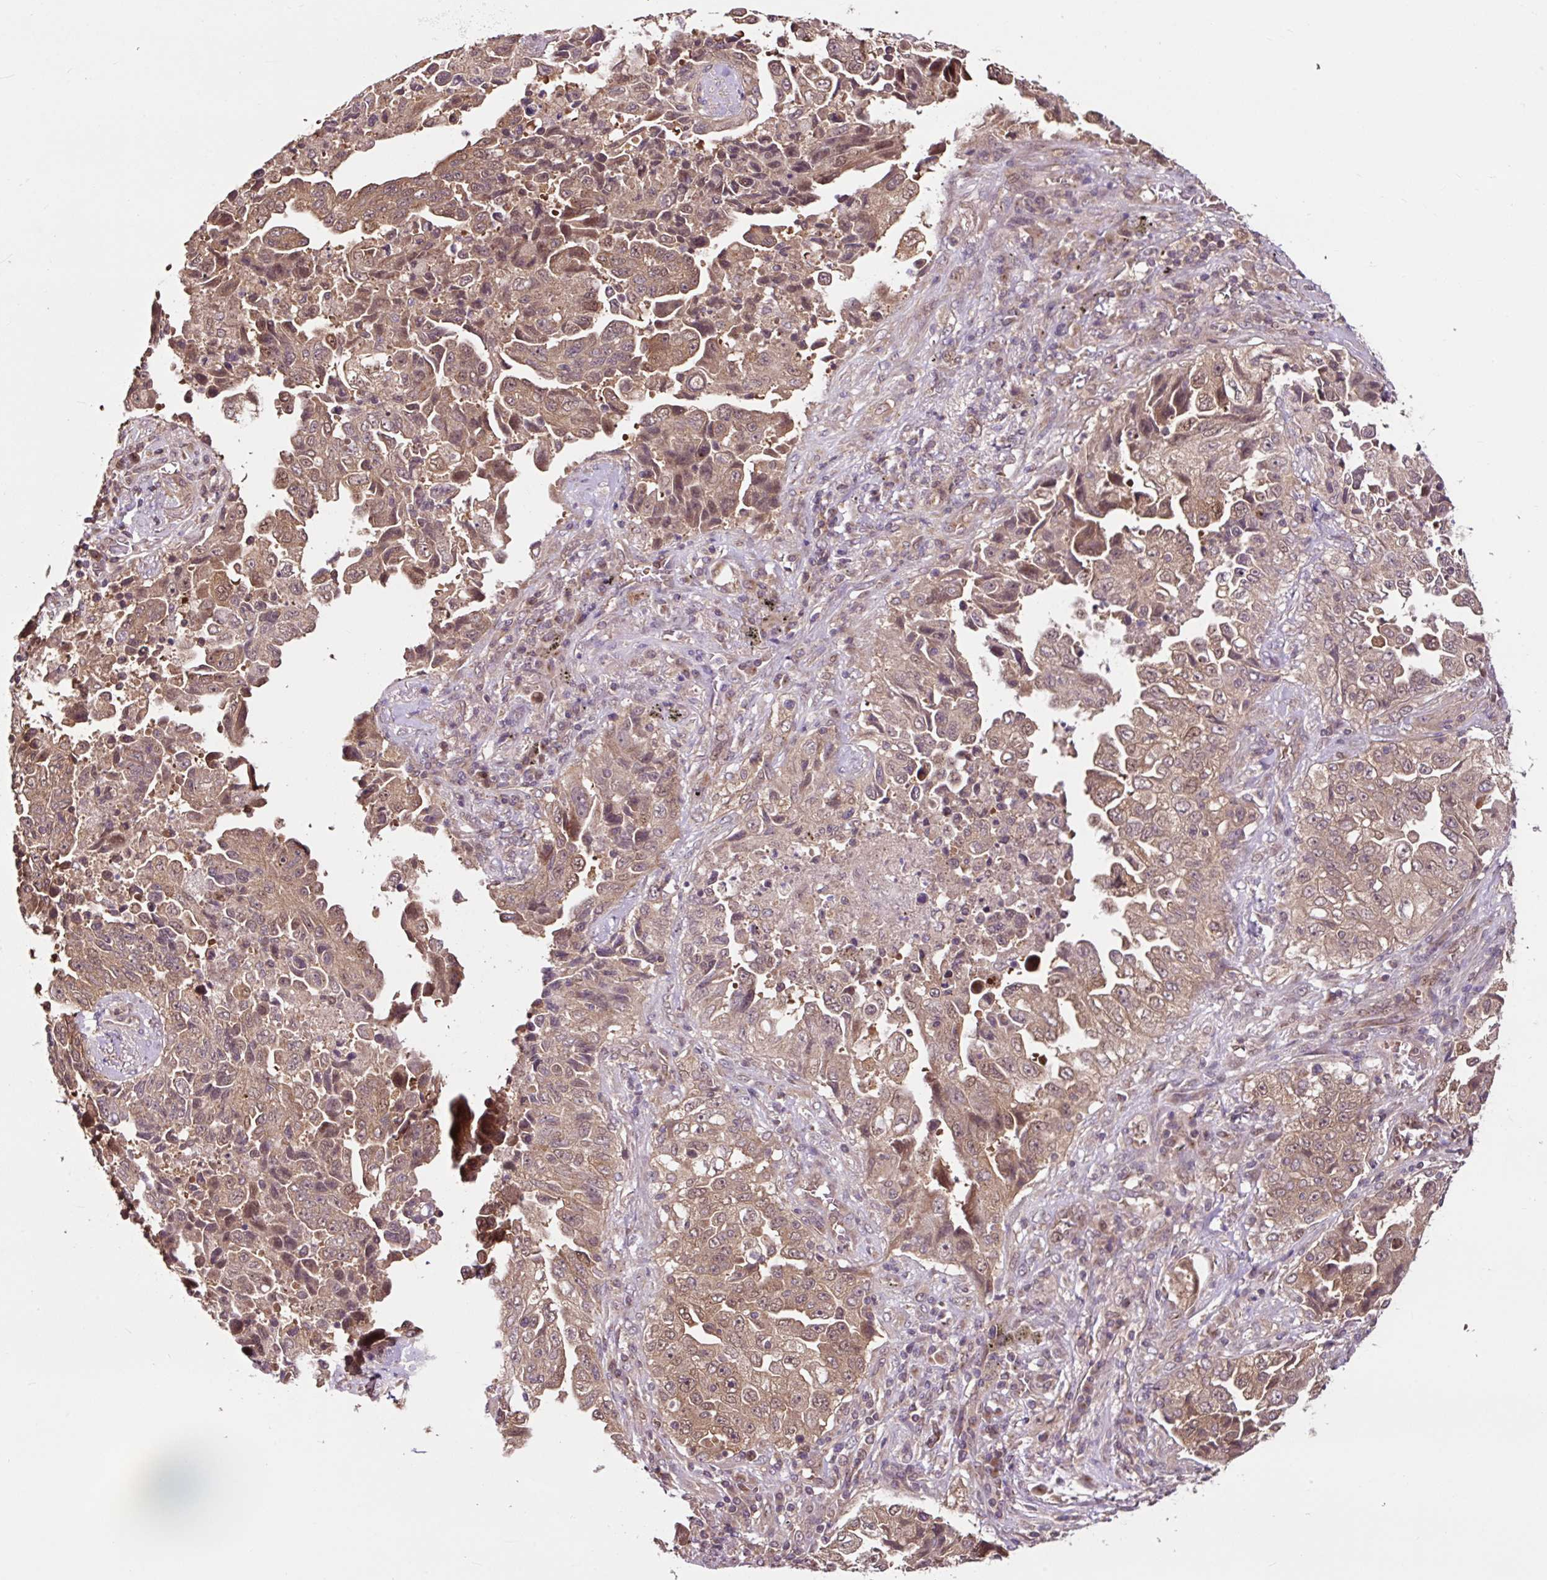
{"staining": {"intensity": "moderate", "quantity": ">75%", "location": "cytoplasmic/membranous"}, "tissue": "lung cancer", "cell_type": "Tumor cells", "image_type": "cancer", "snomed": [{"axis": "morphology", "description": "Adenocarcinoma, NOS"}, {"axis": "topography", "description": "Lung"}], "caption": "Lung cancer (adenocarcinoma) stained with DAB (3,3'-diaminobenzidine) IHC displays medium levels of moderate cytoplasmic/membranous expression in about >75% of tumor cells.", "gene": "MMS19", "patient": {"sex": "female", "age": 51}}